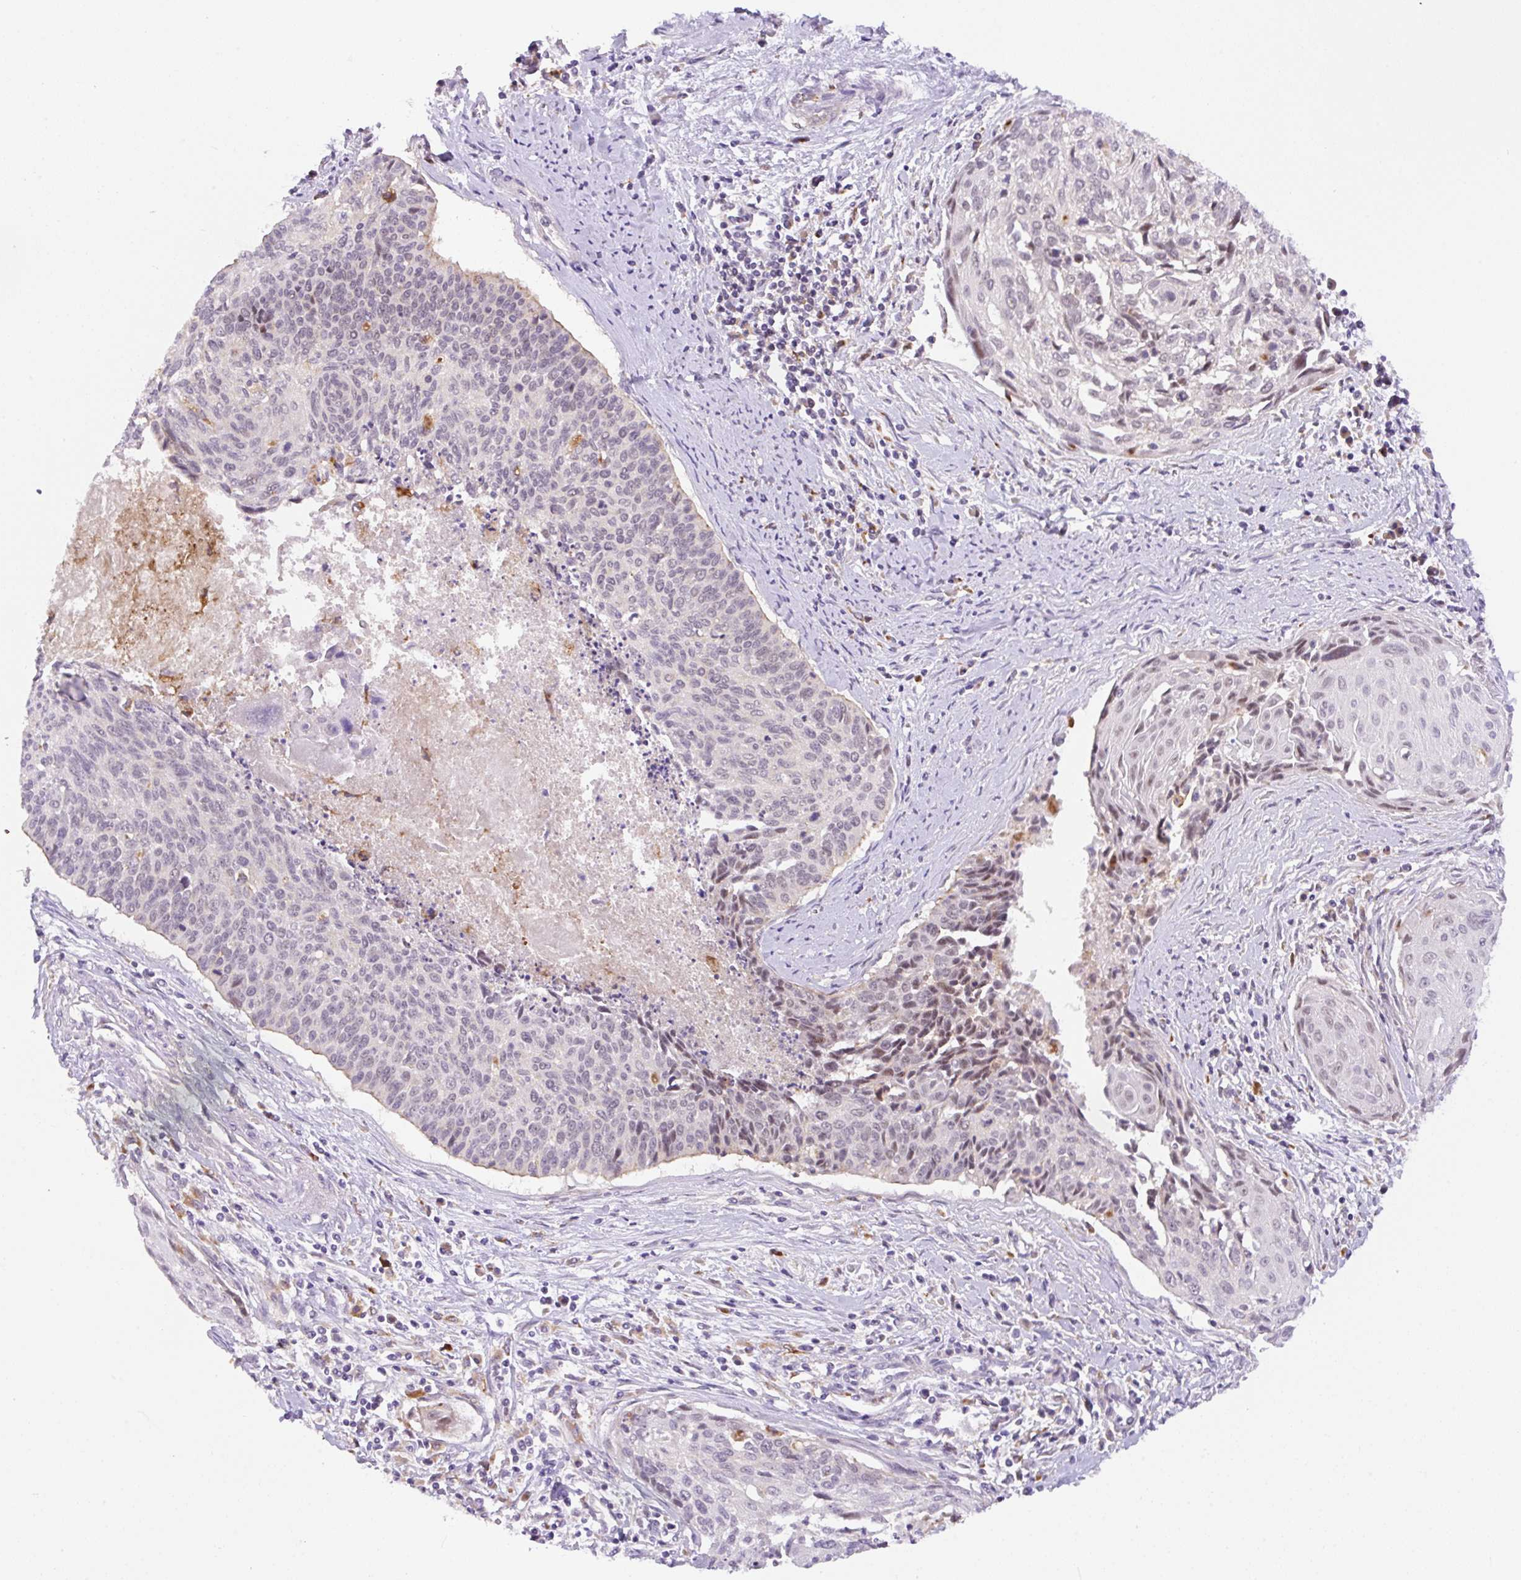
{"staining": {"intensity": "moderate", "quantity": "25%-75%", "location": "nuclear"}, "tissue": "cervical cancer", "cell_type": "Tumor cells", "image_type": "cancer", "snomed": [{"axis": "morphology", "description": "Squamous cell carcinoma, NOS"}, {"axis": "topography", "description": "Cervix"}], "caption": "A brown stain highlights moderate nuclear staining of a protein in human cervical cancer tumor cells.", "gene": "CEBPZOS", "patient": {"sex": "female", "age": 55}}